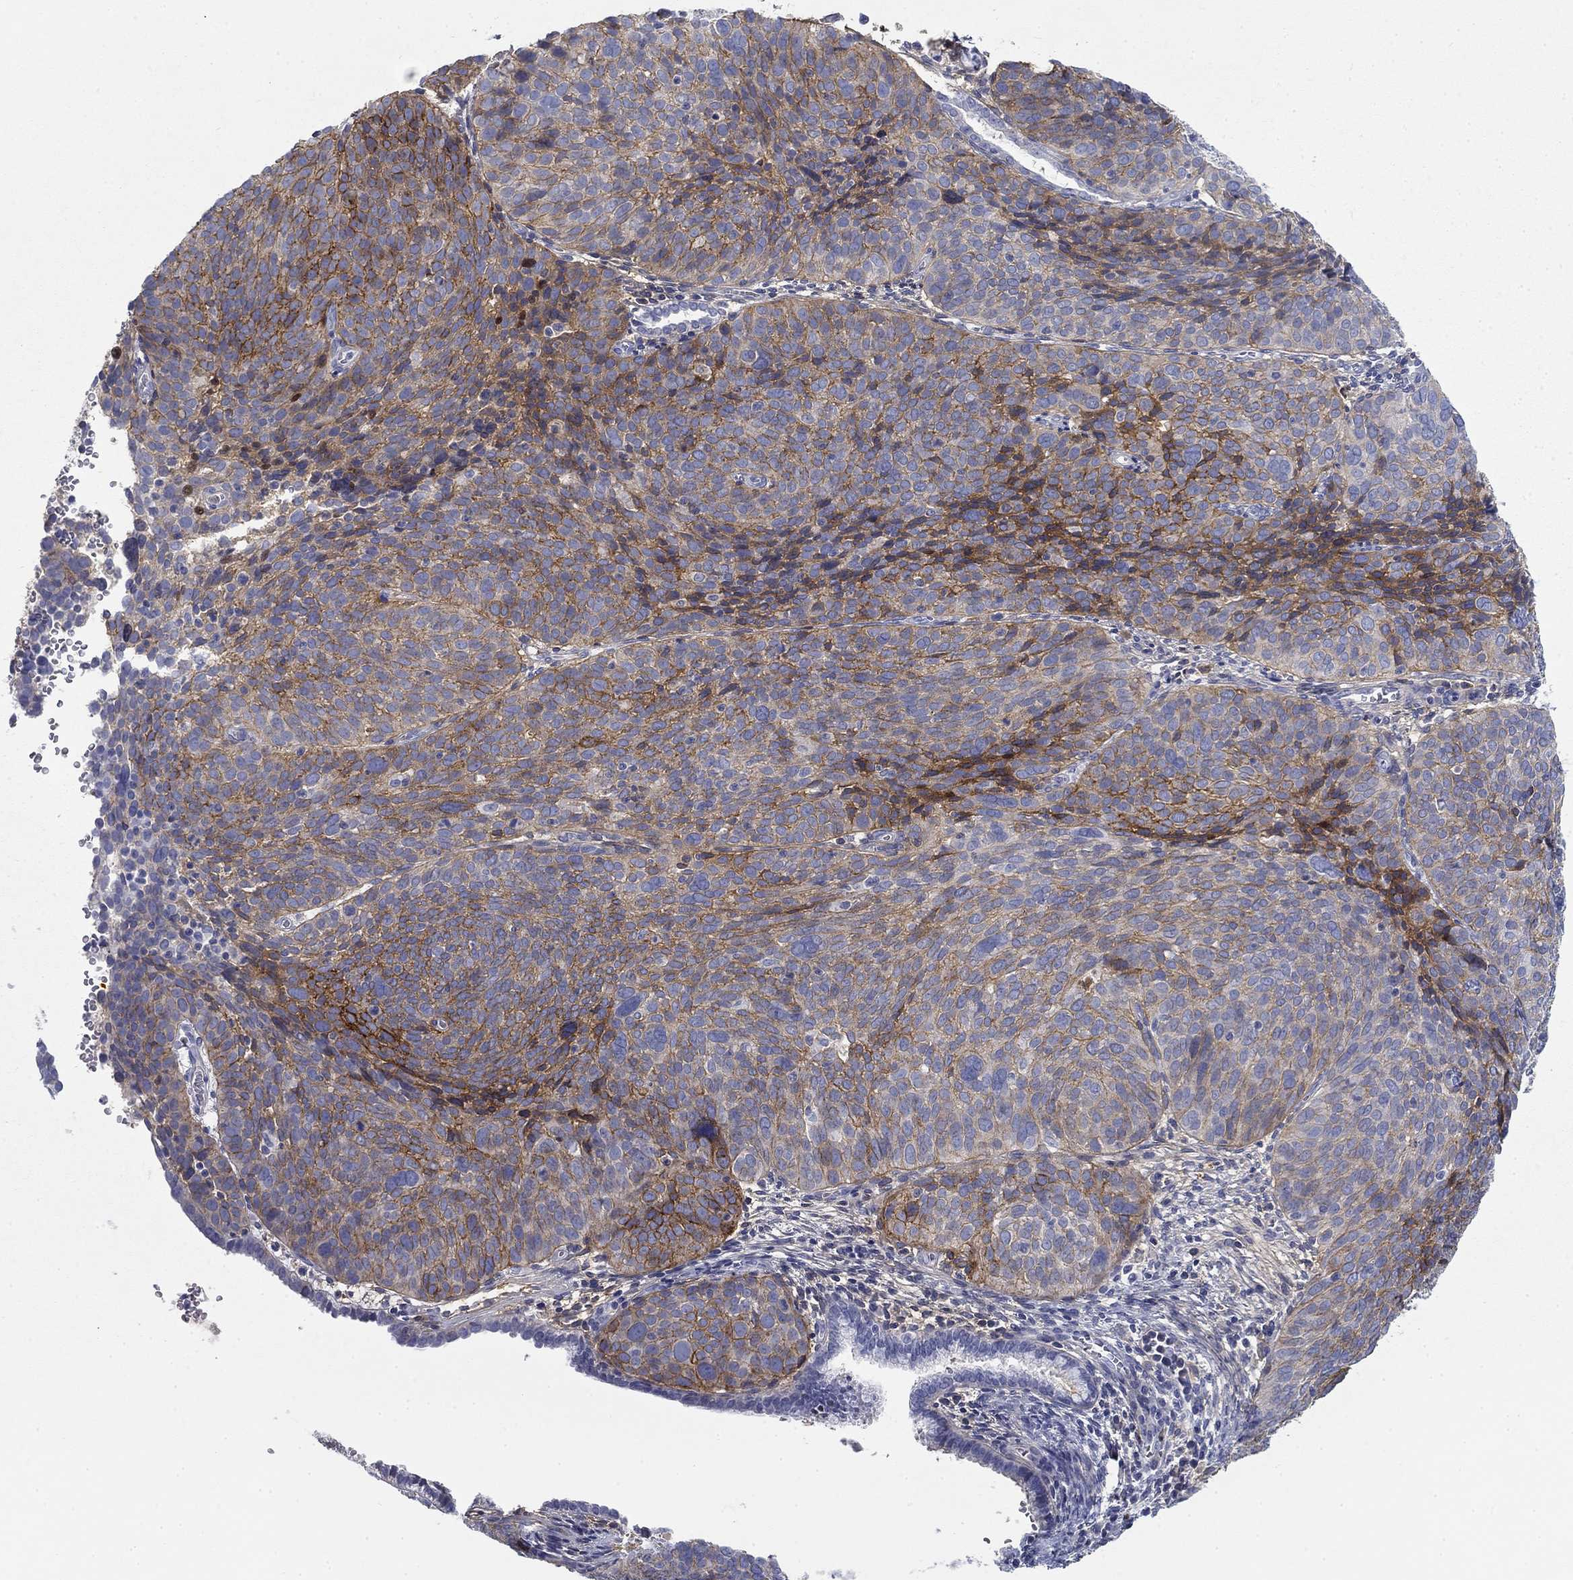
{"staining": {"intensity": "strong", "quantity": "<25%", "location": "cytoplasmic/membranous"}, "tissue": "cervical cancer", "cell_type": "Tumor cells", "image_type": "cancer", "snomed": [{"axis": "morphology", "description": "Squamous cell carcinoma, NOS"}, {"axis": "topography", "description": "Cervix"}], "caption": "Cervical squamous cell carcinoma stained with a protein marker shows strong staining in tumor cells.", "gene": "GPC1", "patient": {"sex": "female", "age": 39}}